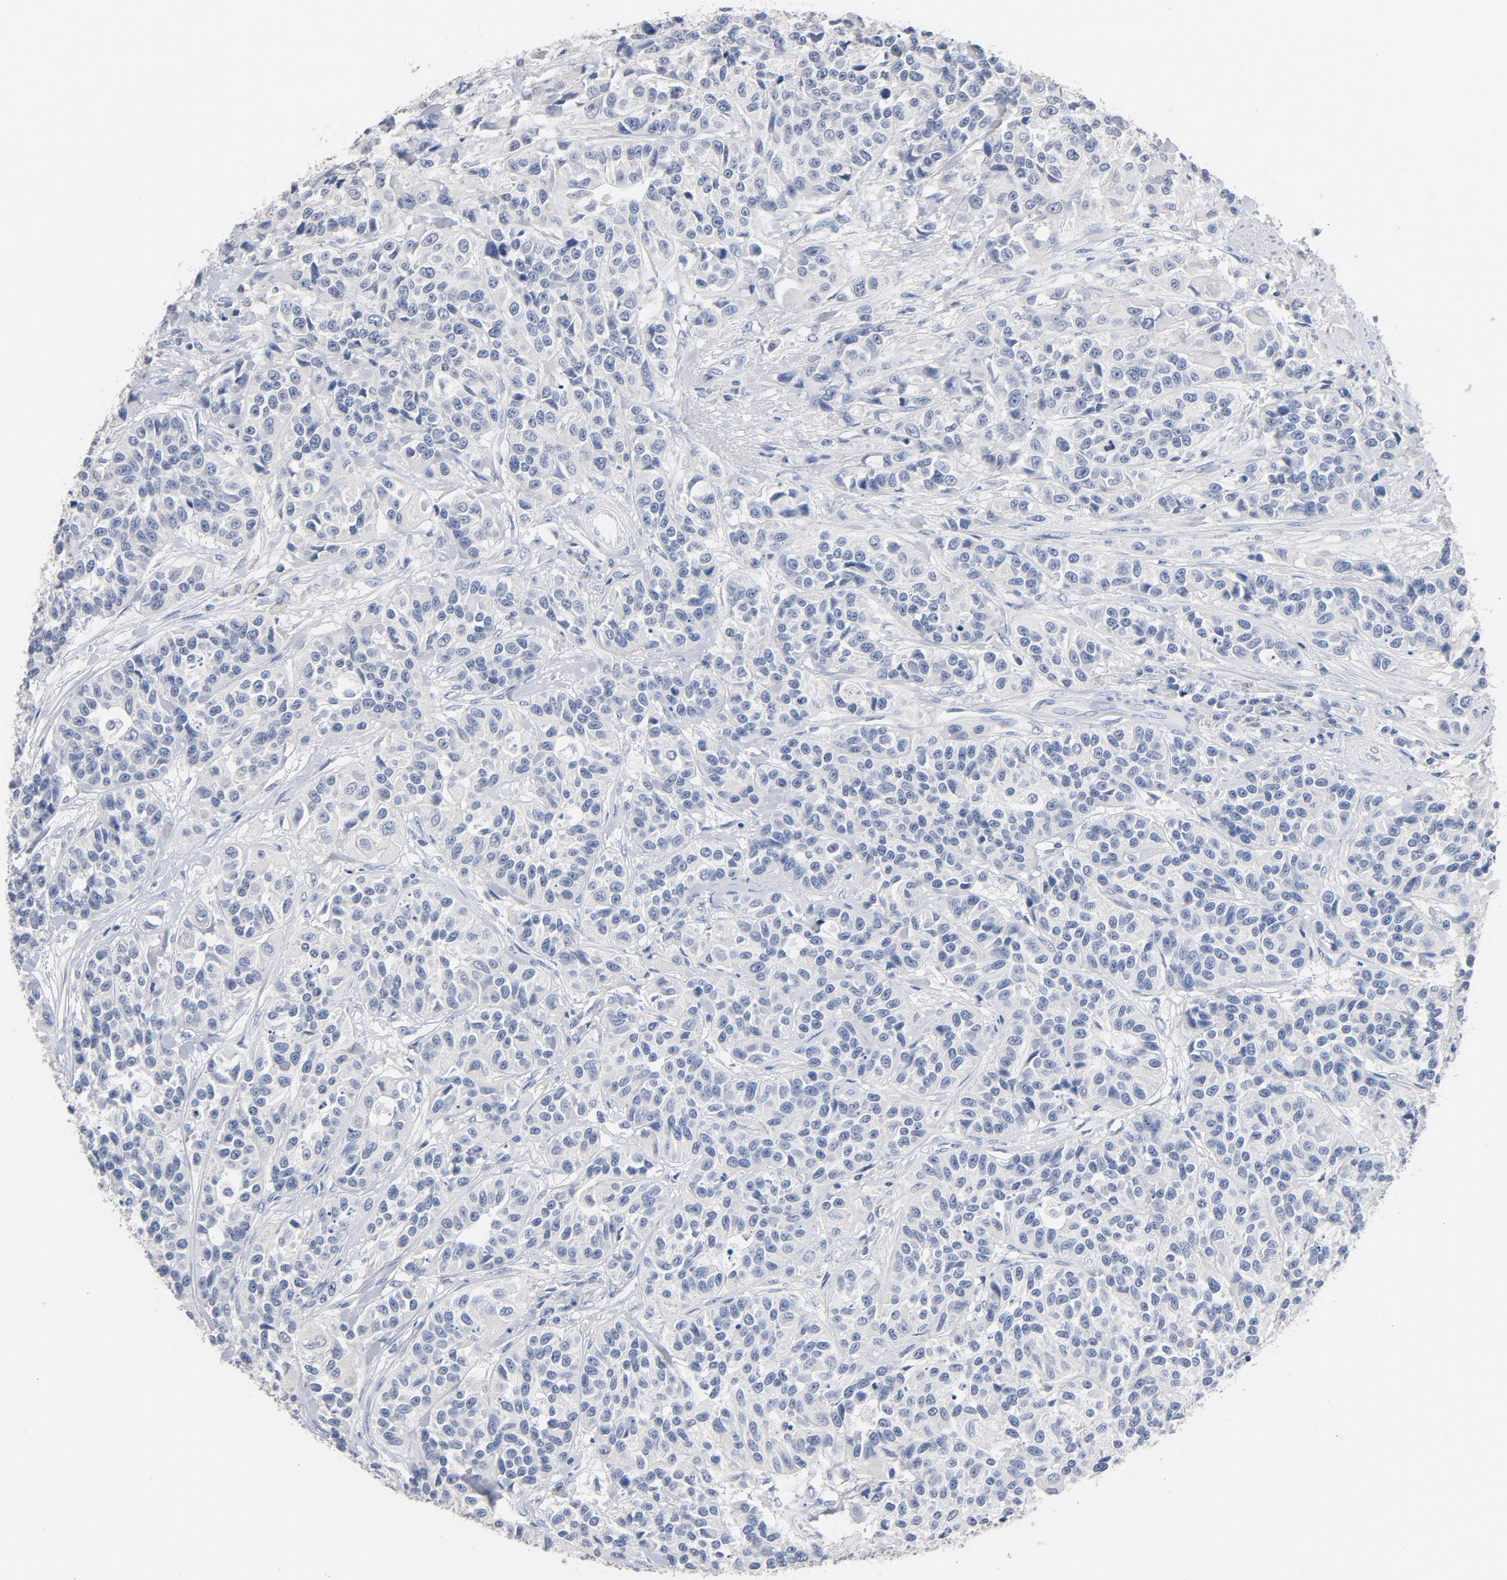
{"staining": {"intensity": "negative", "quantity": "none", "location": "none"}, "tissue": "urothelial cancer", "cell_type": "Tumor cells", "image_type": "cancer", "snomed": [{"axis": "morphology", "description": "Urothelial carcinoma, High grade"}, {"axis": "topography", "description": "Urinary bladder"}], "caption": "Tumor cells show no significant positivity in urothelial carcinoma (high-grade). Nuclei are stained in blue.", "gene": "ZCCHC13", "patient": {"sex": "female", "age": 81}}